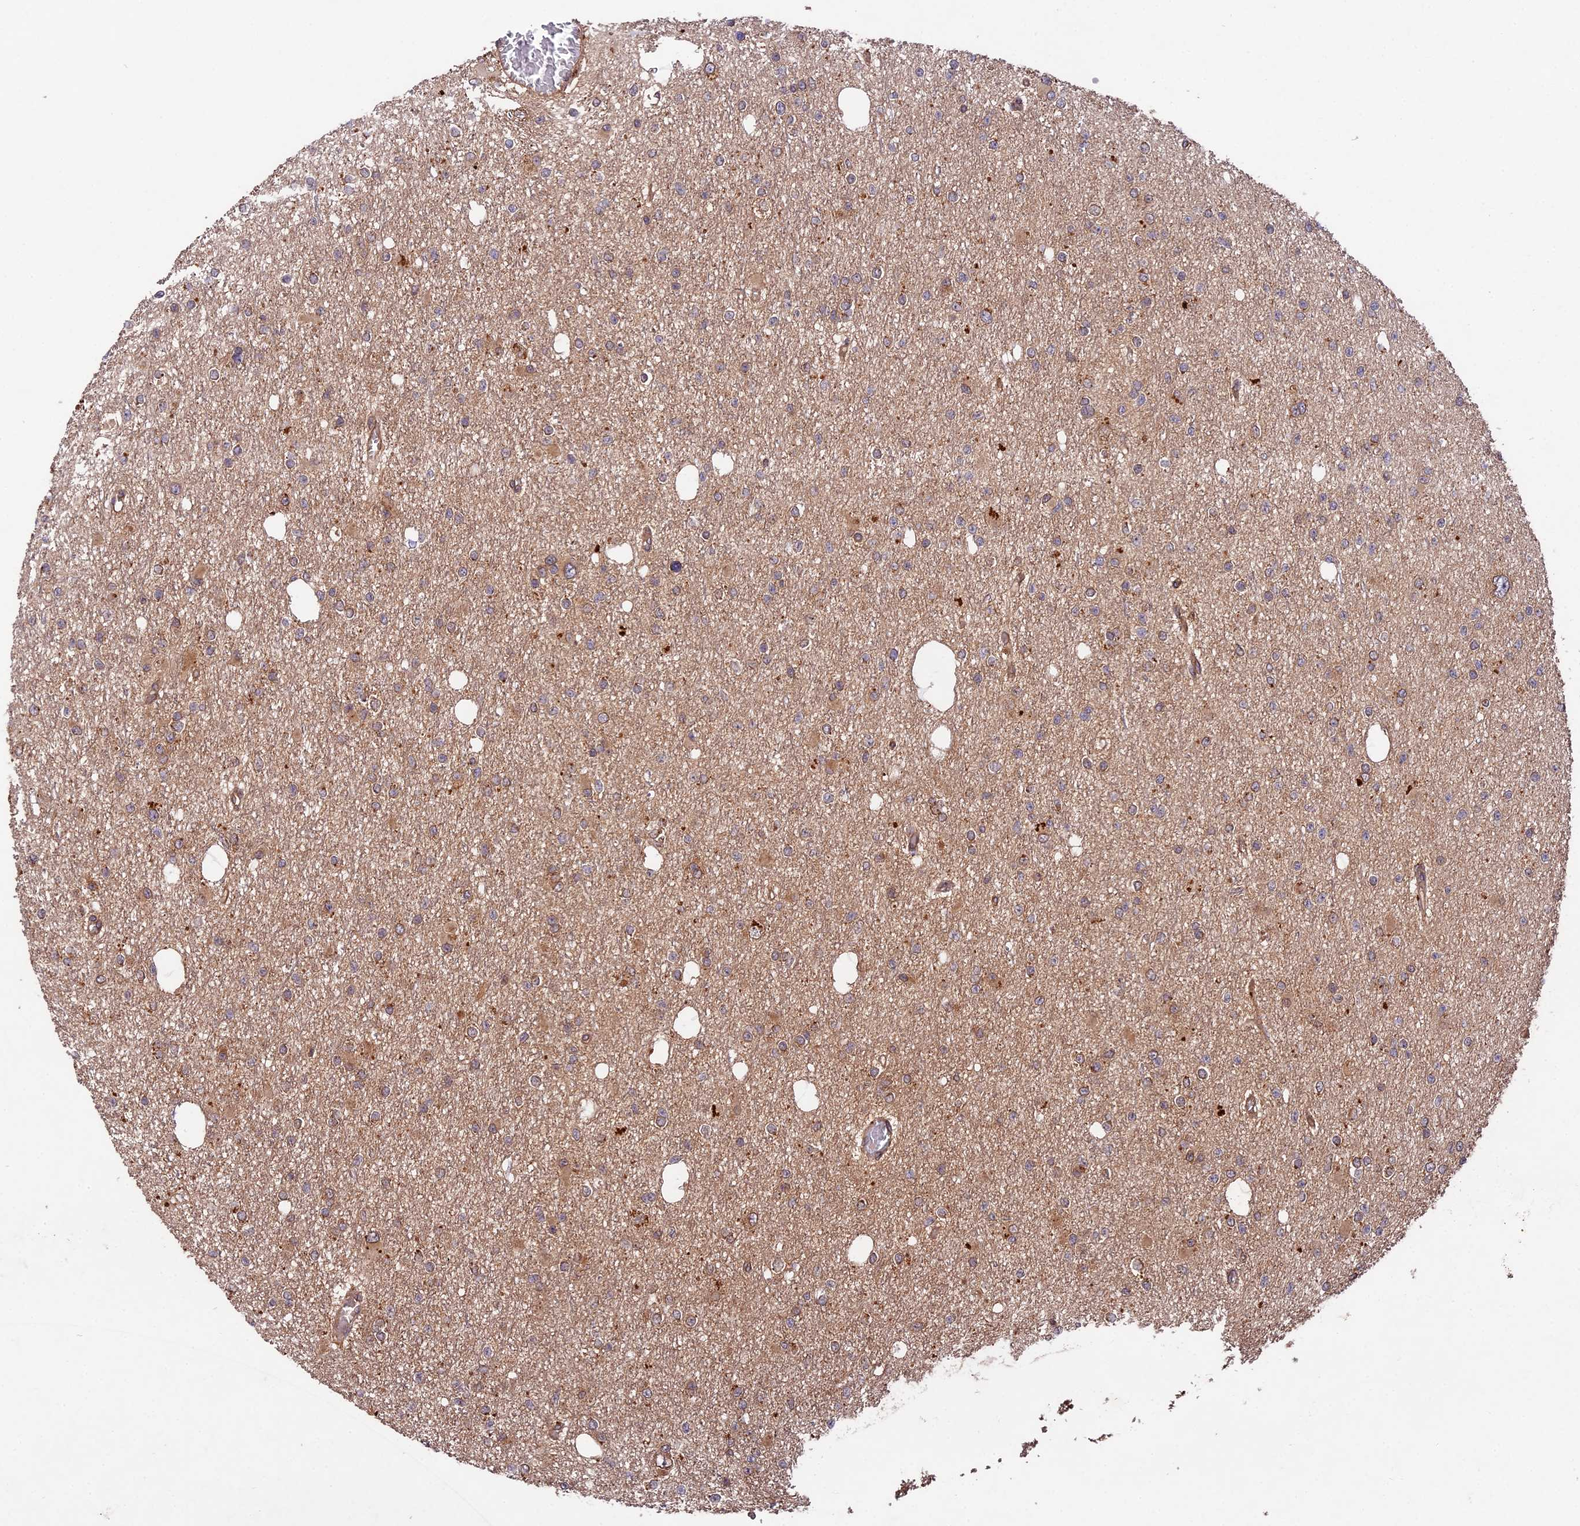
{"staining": {"intensity": "moderate", "quantity": "25%-75%", "location": "cytoplasmic/membranous"}, "tissue": "glioma", "cell_type": "Tumor cells", "image_type": "cancer", "snomed": [{"axis": "morphology", "description": "Glioma, malignant, Low grade"}, {"axis": "topography", "description": "Brain"}], "caption": "Immunohistochemistry (IHC) of human glioma demonstrates medium levels of moderate cytoplasmic/membranous positivity in approximately 25%-75% of tumor cells. The staining was performed using DAB (3,3'-diaminobenzidine) to visualize the protein expression in brown, while the nuclei were stained in blue with hematoxylin (Magnification: 20x).", "gene": "CHAC1", "patient": {"sex": "female", "age": 22}}